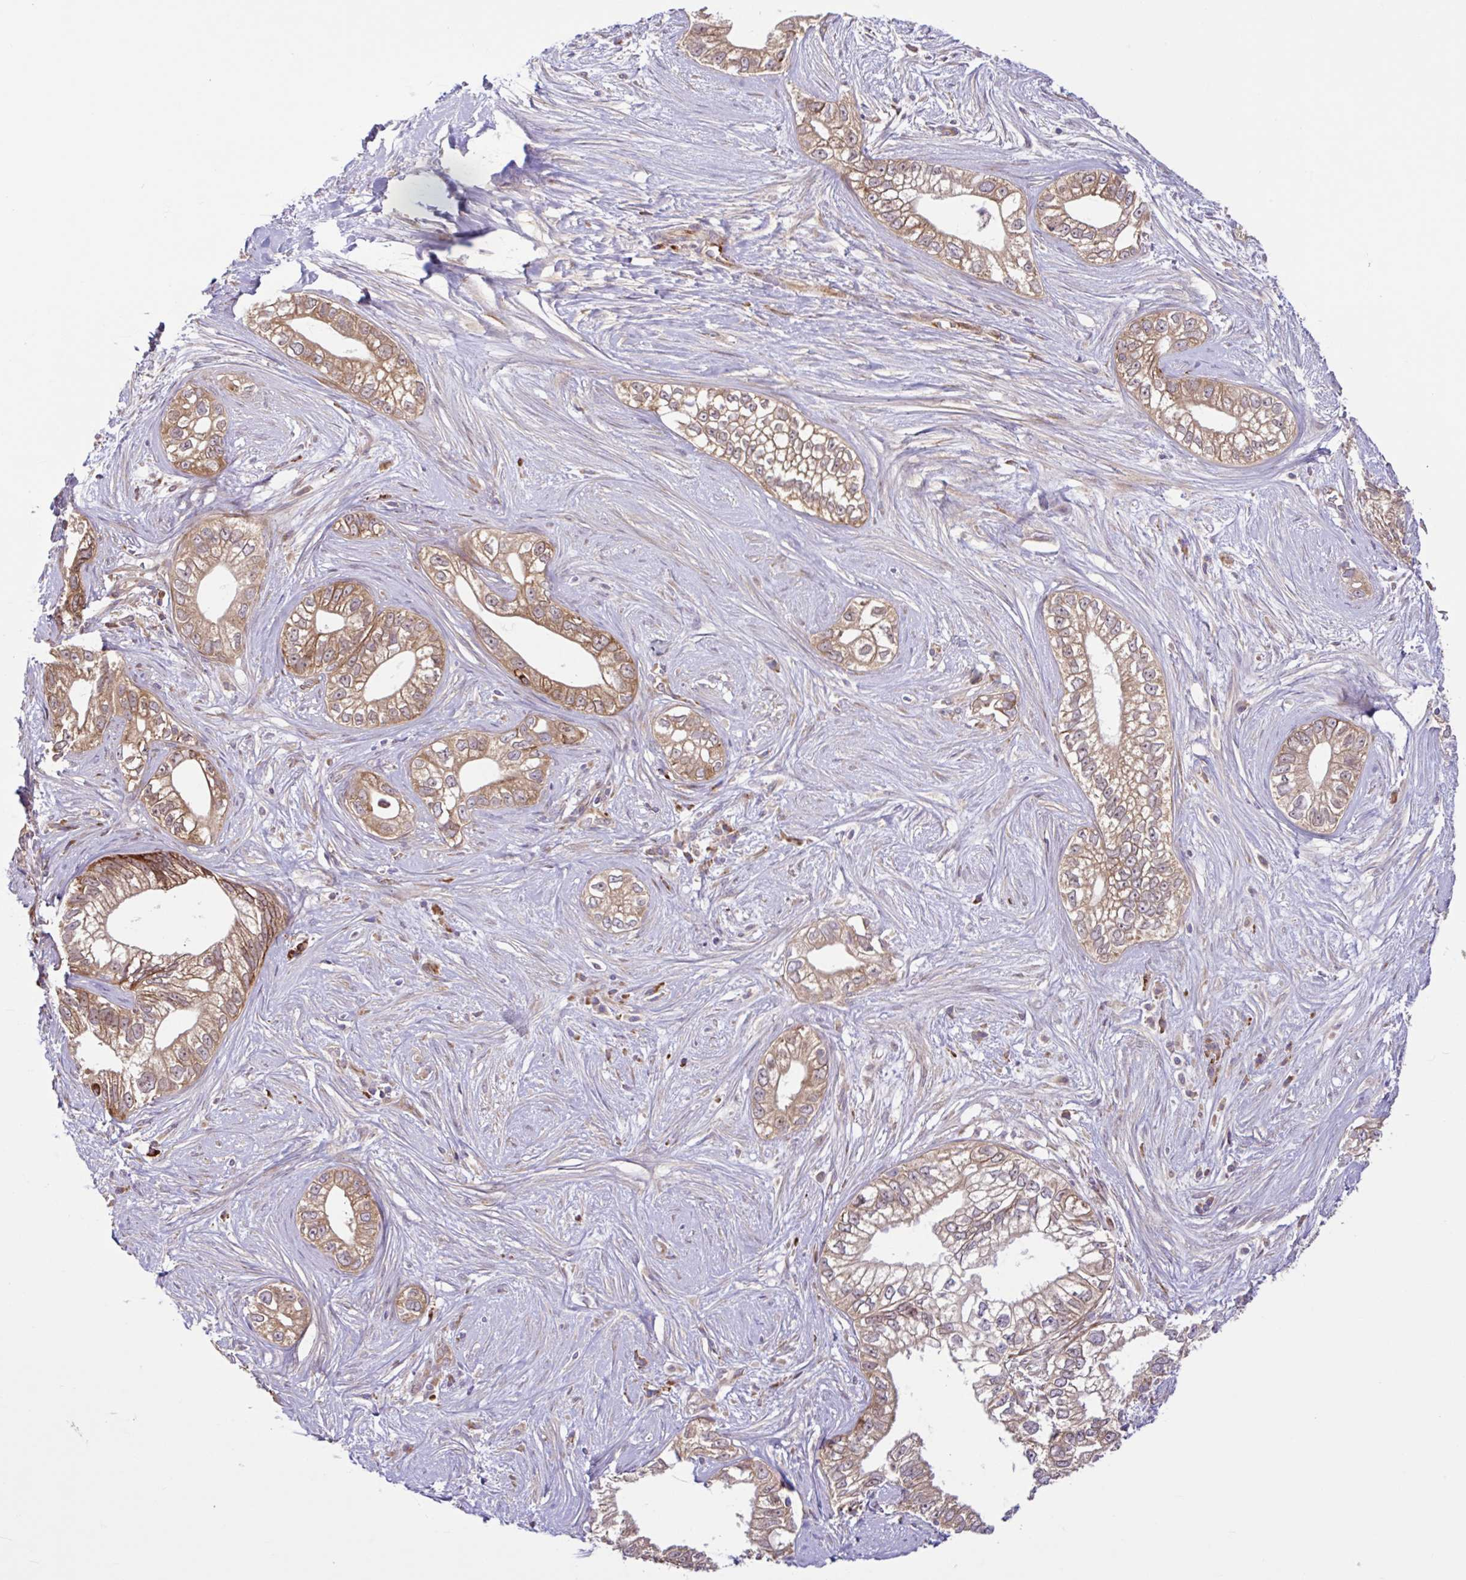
{"staining": {"intensity": "moderate", "quantity": ">75%", "location": "cytoplasmic/membranous"}, "tissue": "pancreatic cancer", "cell_type": "Tumor cells", "image_type": "cancer", "snomed": [{"axis": "morphology", "description": "Adenocarcinoma, NOS"}, {"axis": "topography", "description": "Pancreas"}], "caption": "Immunohistochemistry (IHC) (DAB) staining of adenocarcinoma (pancreatic) reveals moderate cytoplasmic/membranous protein positivity in about >75% of tumor cells.", "gene": "NTPCR", "patient": {"sex": "male", "age": 70}}